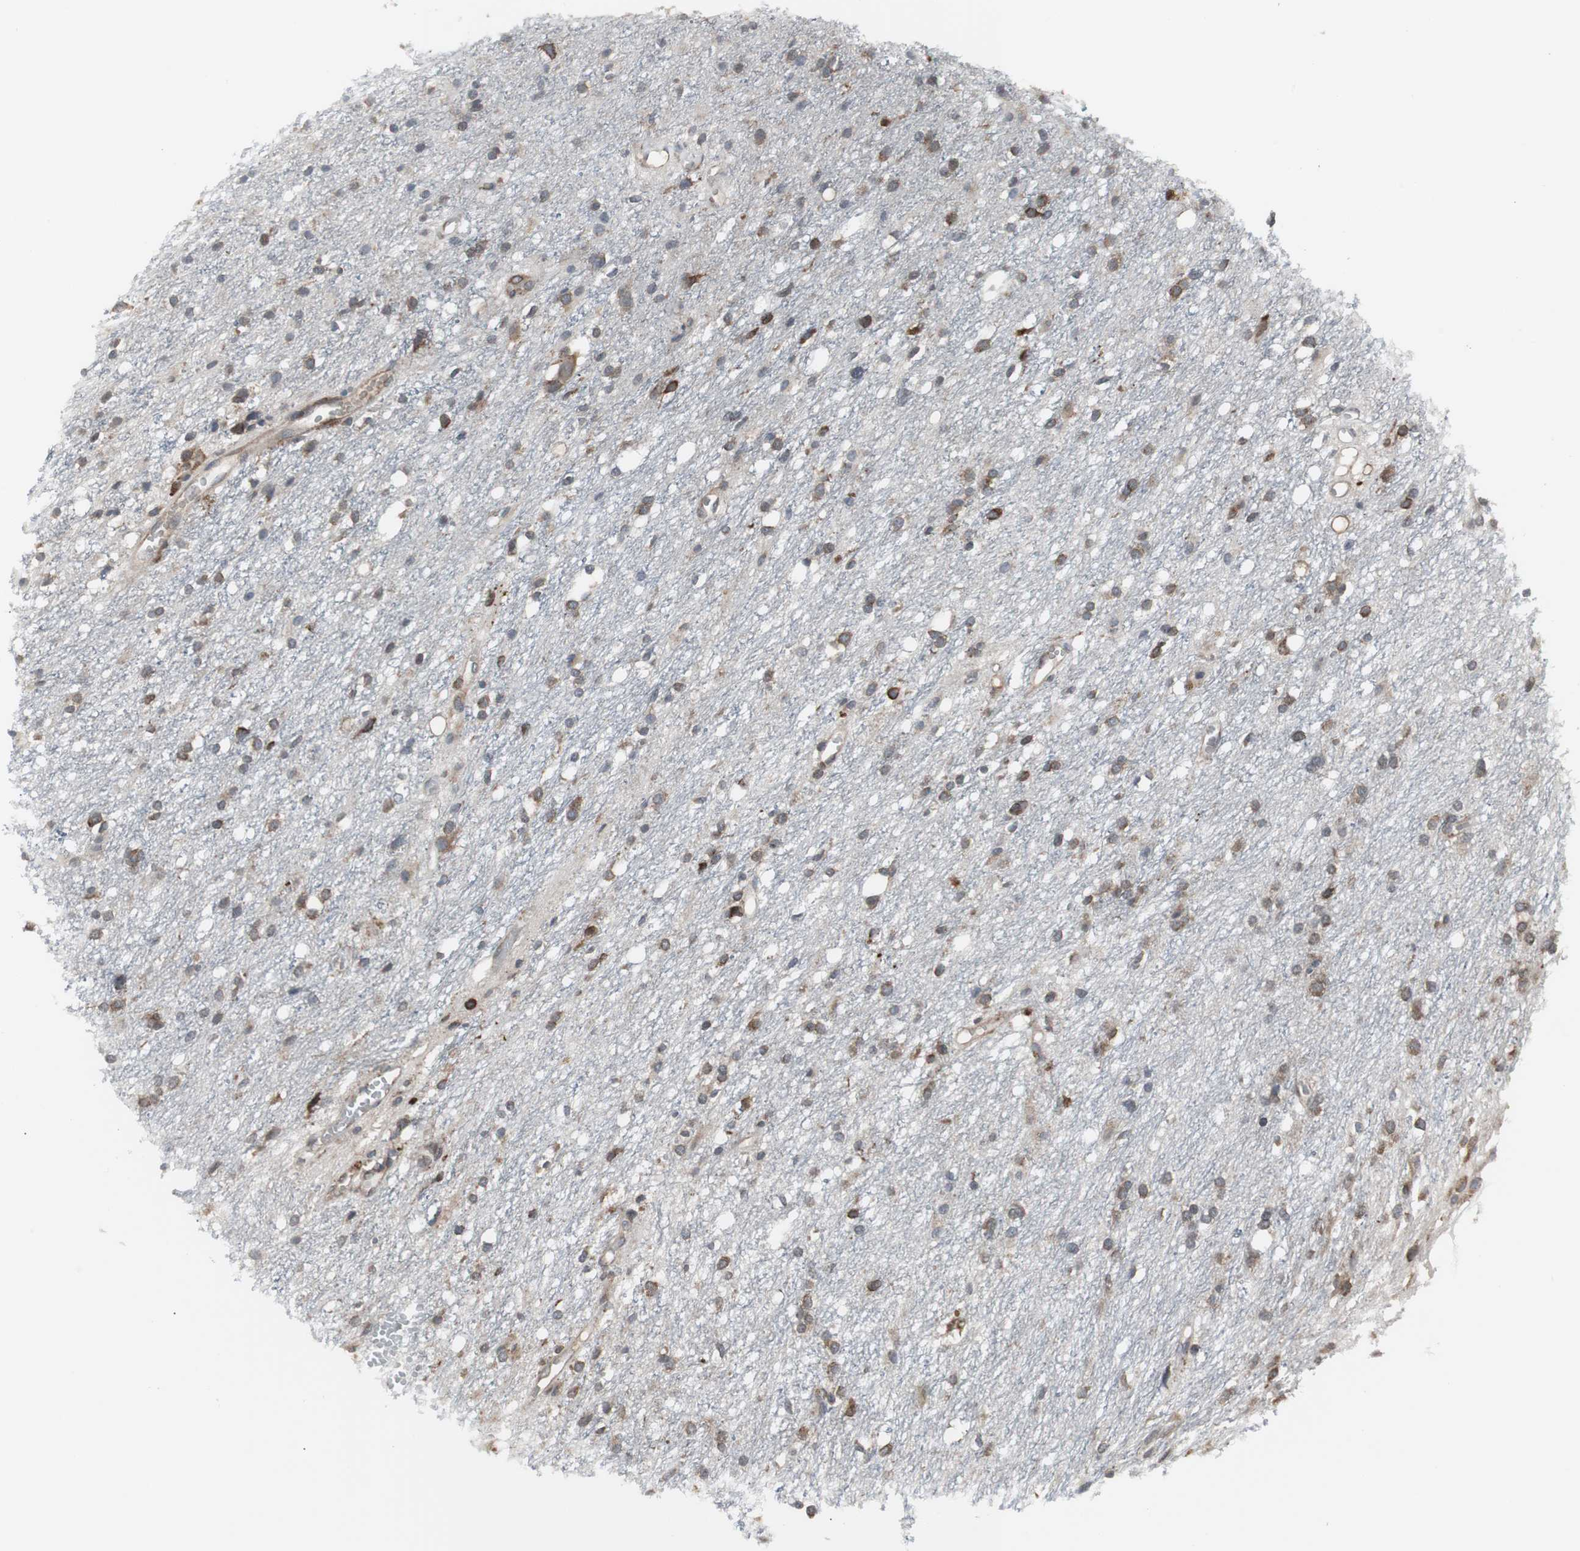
{"staining": {"intensity": "moderate", "quantity": ">75%", "location": "cytoplasmic/membranous"}, "tissue": "glioma", "cell_type": "Tumor cells", "image_type": "cancer", "snomed": [{"axis": "morphology", "description": "Glioma, malignant, High grade"}, {"axis": "topography", "description": "Brain"}], "caption": "Glioma tissue reveals moderate cytoplasmic/membranous positivity in approximately >75% of tumor cells, visualized by immunohistochemistry.", "gene": "CALU", "patient": {"sex": "female", "age": 59}}